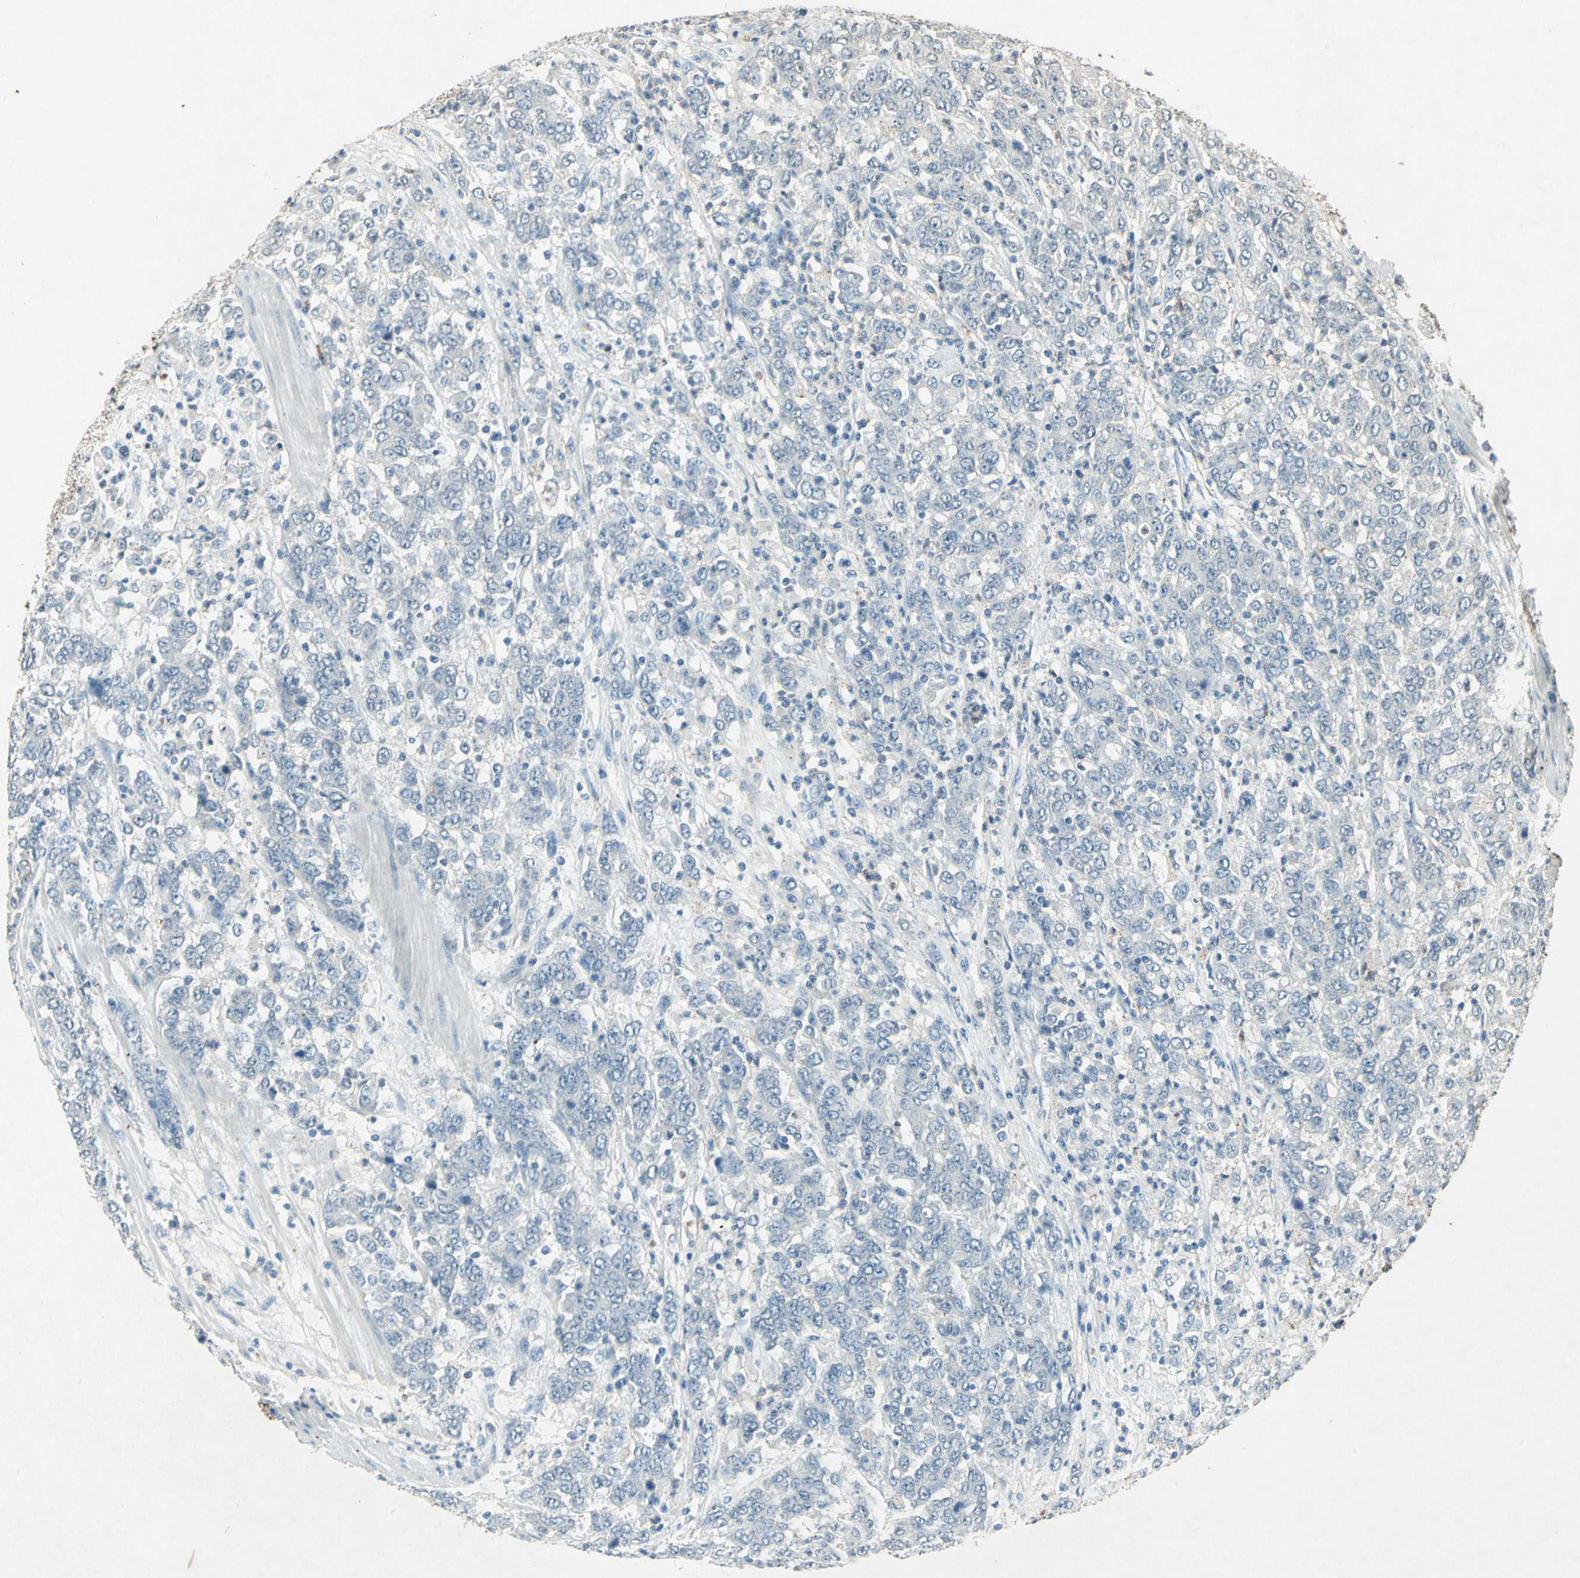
{"staining": {"intensity": "negative", "quantity": "none", "location": "none"}, "tissue": "stomach cancer", "cell_type": "Tumor cells", "image_type": "cancer", "snomed": [{"axis": "morphology", "description": "Adenocarcinoma, NOS"}, {"axis": "topography", "description": "Stomach, lower"}], "caption": "There is no significant expression in tumor cells of stomach adenocarcinoma.", "gene": "CAMK2B", "patient": {"sex": "female", "age": 71}}